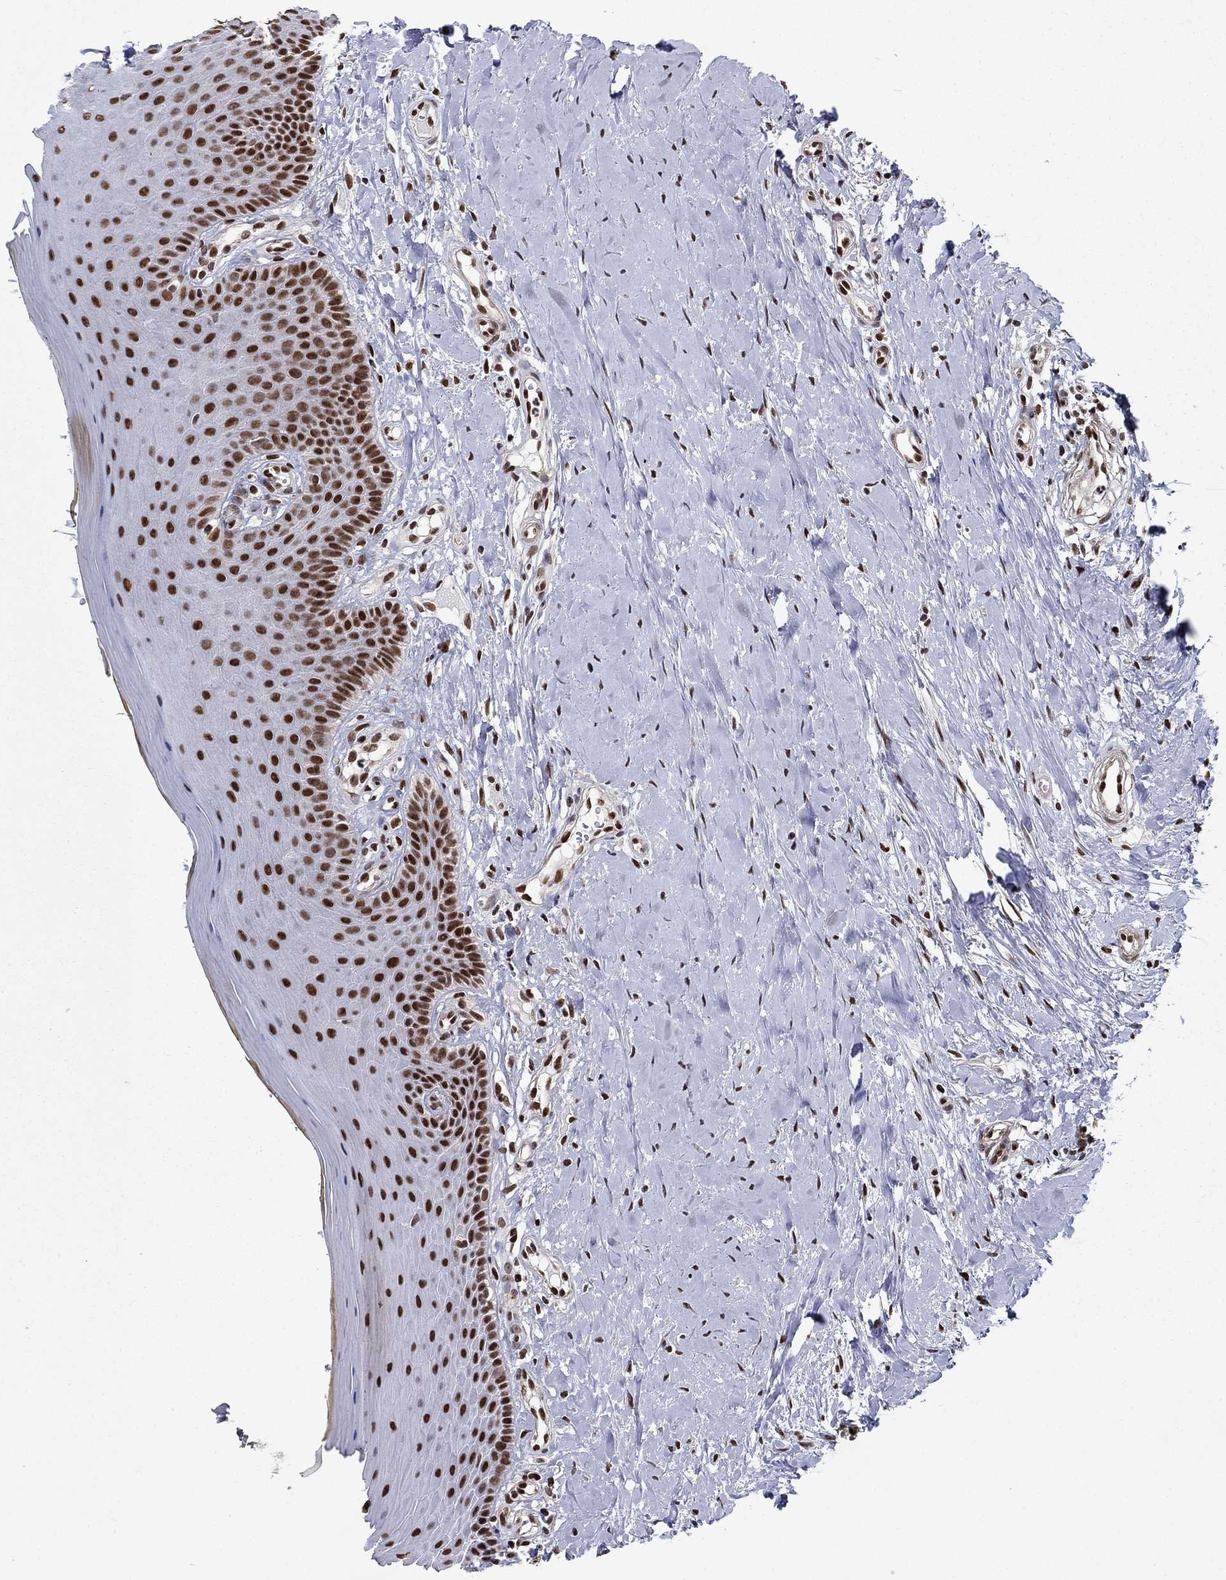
{"staining": {"intensity": "strong", "quantity": ">75%", "location": "nuclear"}, "tissue": "oral mucosa", "cell_type": "Squamous epithelial cells", "image_type": "normal", "snomed": [{"axis": "morphology", "description": "Normal tissue, NOS"}, {"axis": "topography", "description": "Oral tissue"}], "caption": "A high amount of strong nuclear expression is present in about >75% of squamous epithelial cells in normal oral mucosa.", "gene": "RPRD1B", "patient": {"sex": "female", "age": 43}}